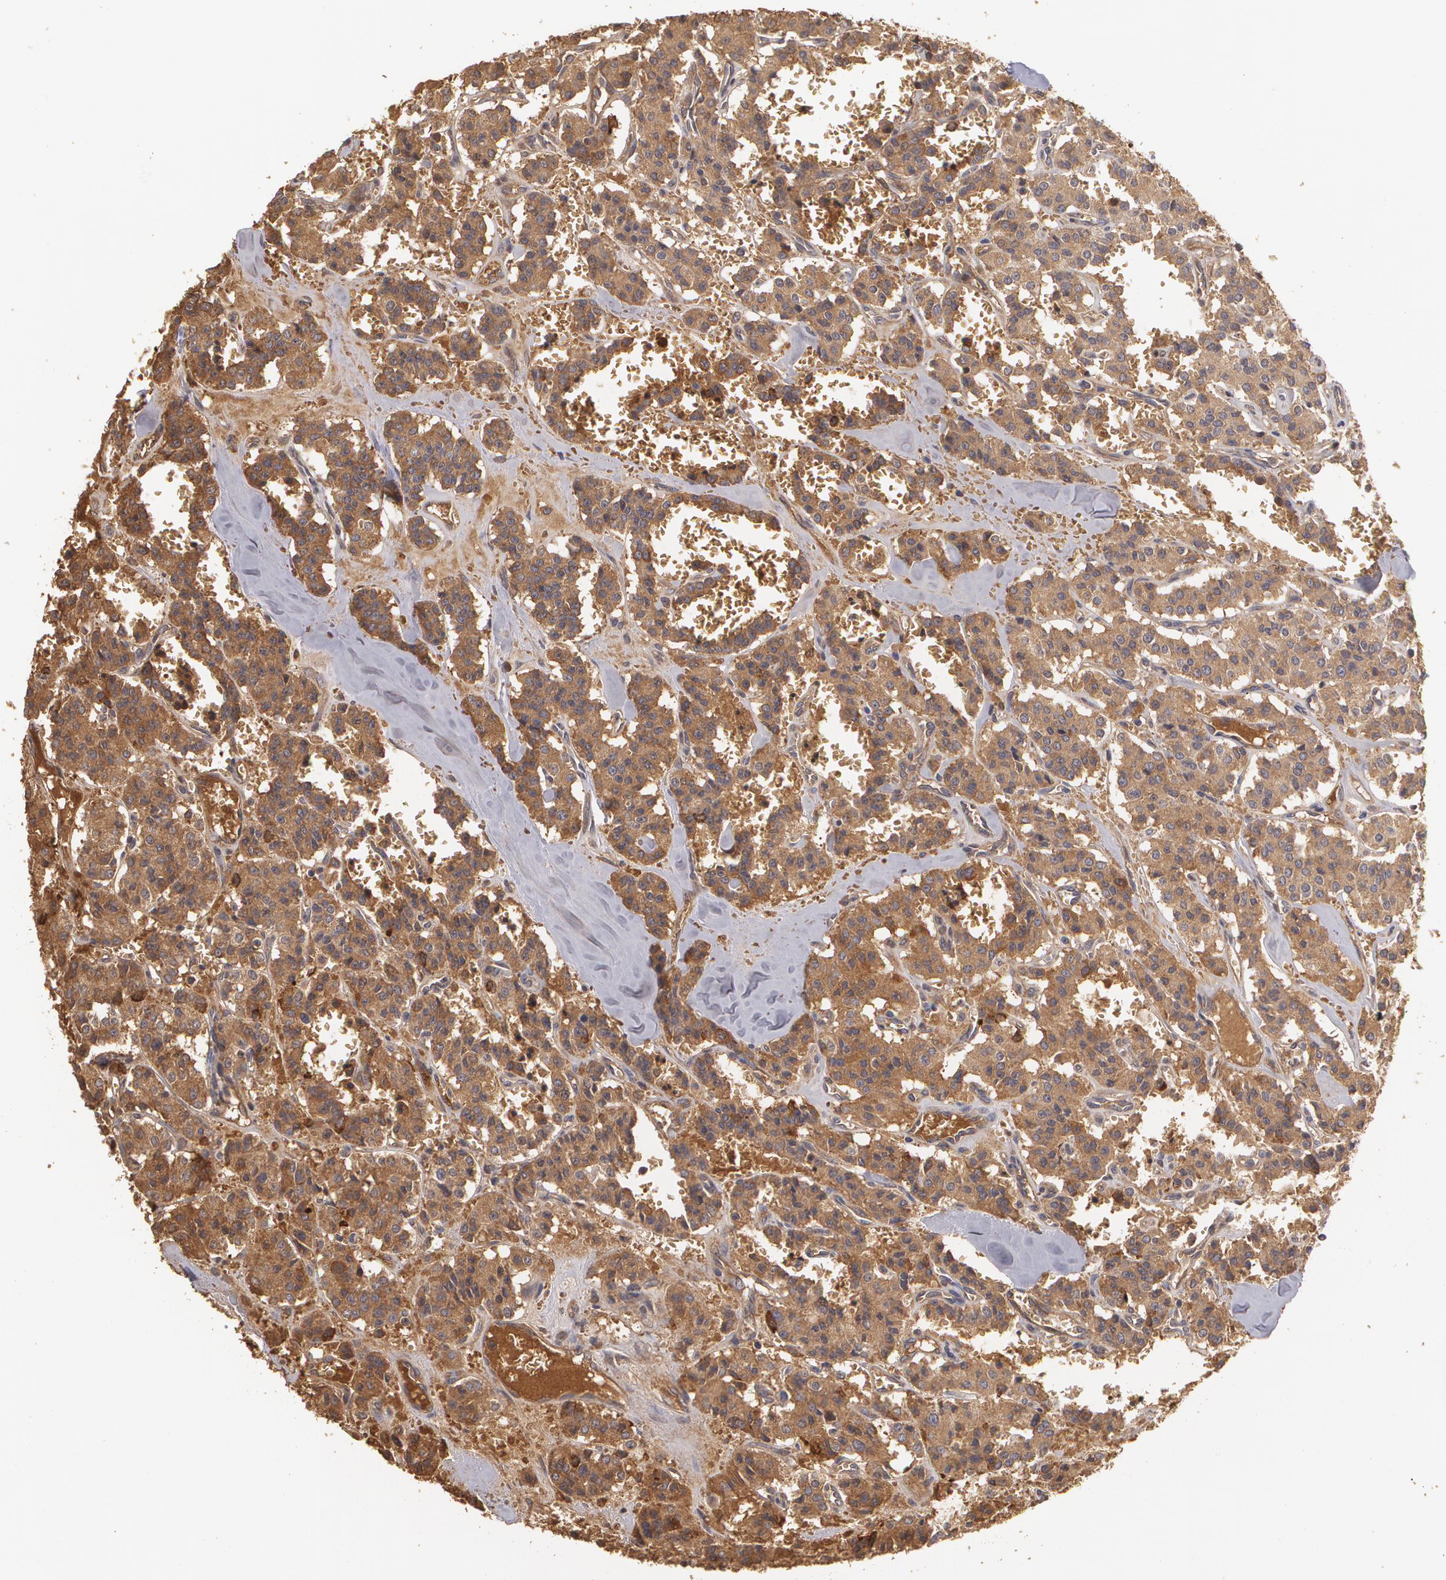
{"staining": {"intensity": "moderate", "quantity": ">75%", "location": "cytoplasmic/membranous"}, "tissue": "carcinoid", "cell_type": "Tumor cells", "image_type": "cancer", "snomed": [{"axis": "morphology", "description": "Carcinoid, malignant, NOS"}, {"axis": "topography", "description": "Bronchus"}], "caption": "Malignant carcinoid tissue shows moderate cytoplasmic/membranous expression in about >75% of tumor cells, visualized by immunohistochemistry.", "gene": "PON1", "patient": {"sex": "male", "age": 55}}